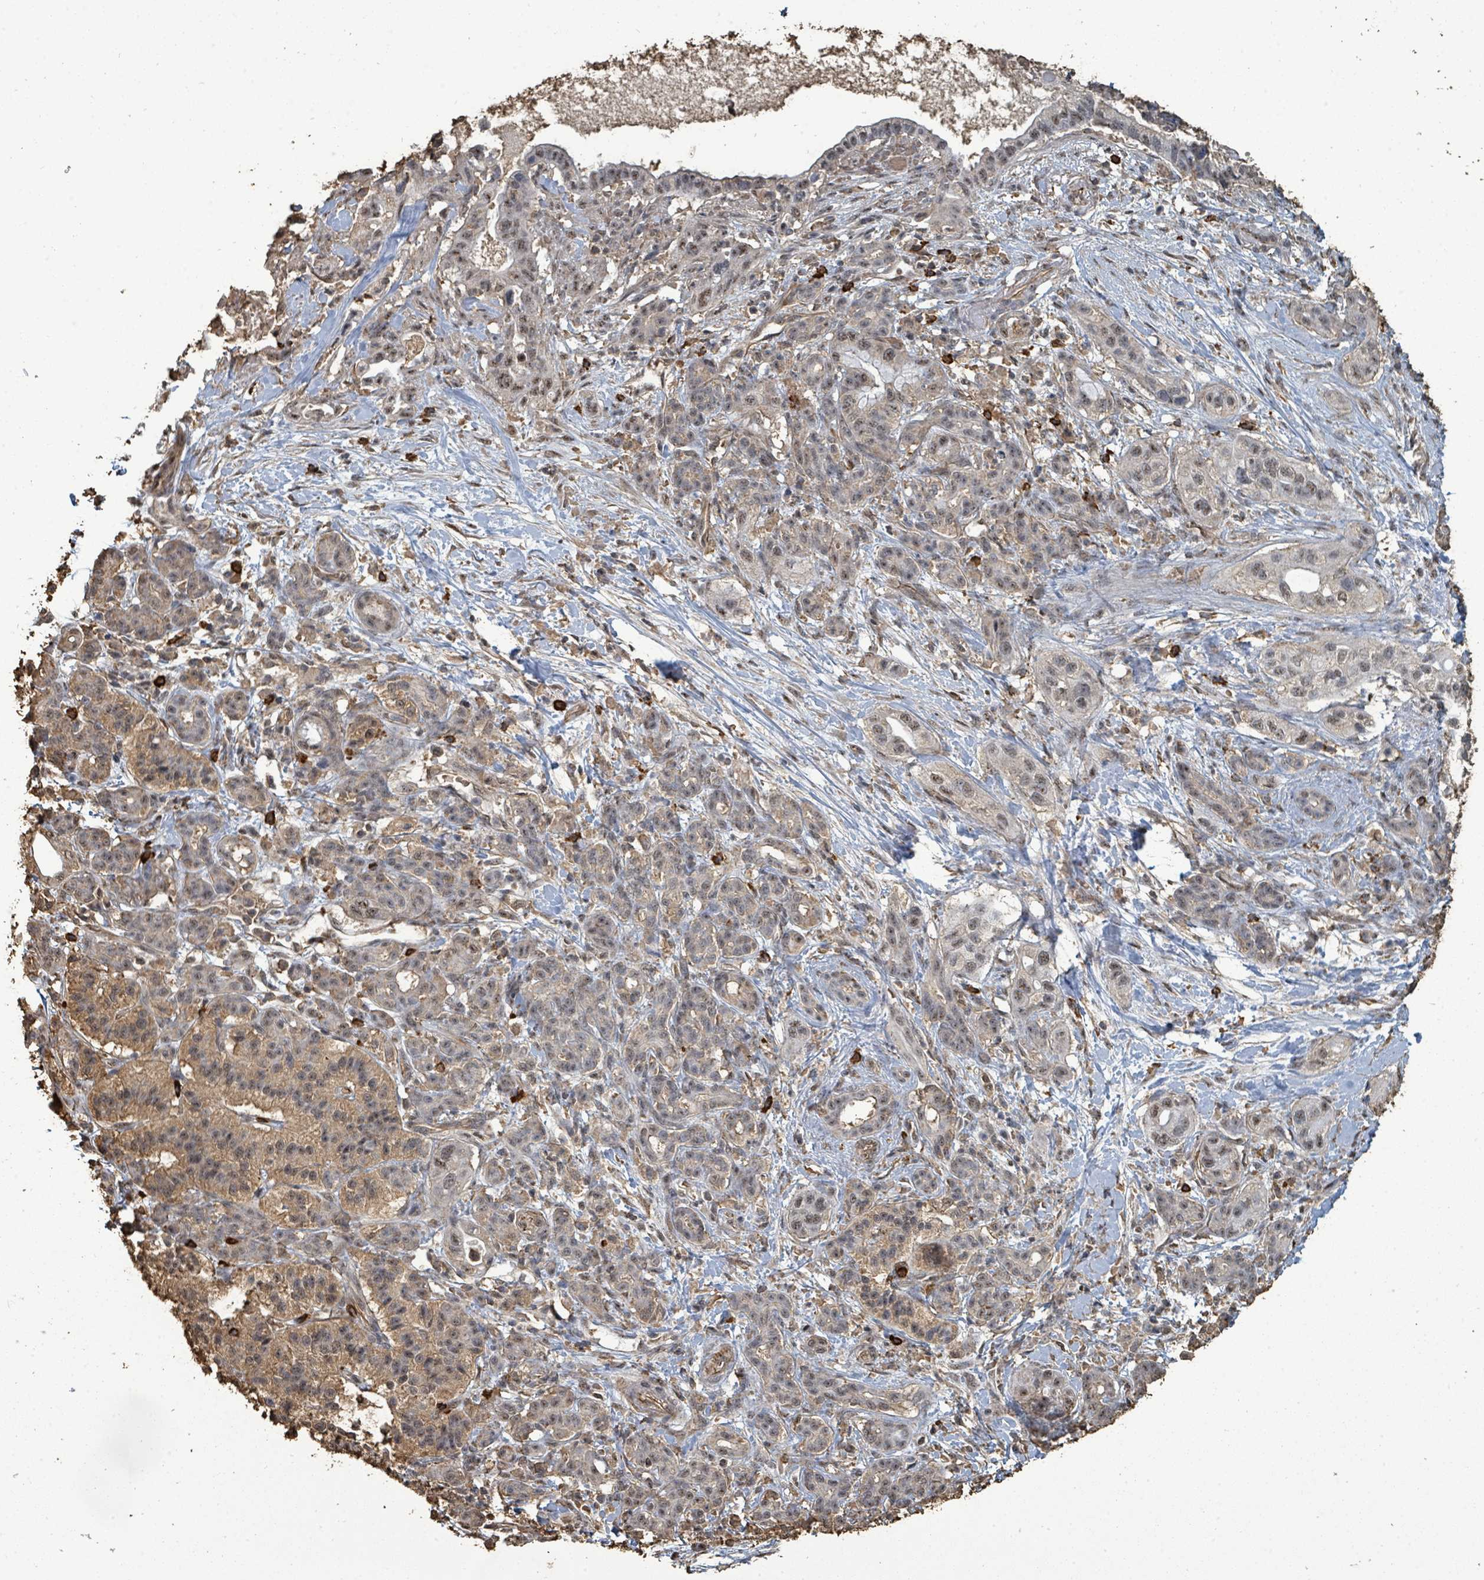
{"staining": {"intensity": "moderate", "quantity": "25%-75%", "location": "cytoplasmic/membranous,nuclear"}, "tissue": "pancreatic cancer", "cell_type": "Tumor cells", "image_type": "cancer", "snomed": [{"axis": "morphology", "description": "Adenocarcinoma, NOS"}, {"axis": "topography", "description": "Pancreas"}], "caption": "IHC staining of pancreatic cancer (adenocarcinoma), which displays medium levels of moderate cytoplasmic/membranous and nuclear positivity in about 25%-75% of tumor cells indicating moderate cytoplasmic/membranous and nuclear protein staining. The staining was performed using DAB (3,3'-diaminobenzidine) (brown) for protein detection and nuclei were counterstained in hematoxylin (blue).", "gene": "C6orf52", "patient": {"sex": "male", "age": 44}}